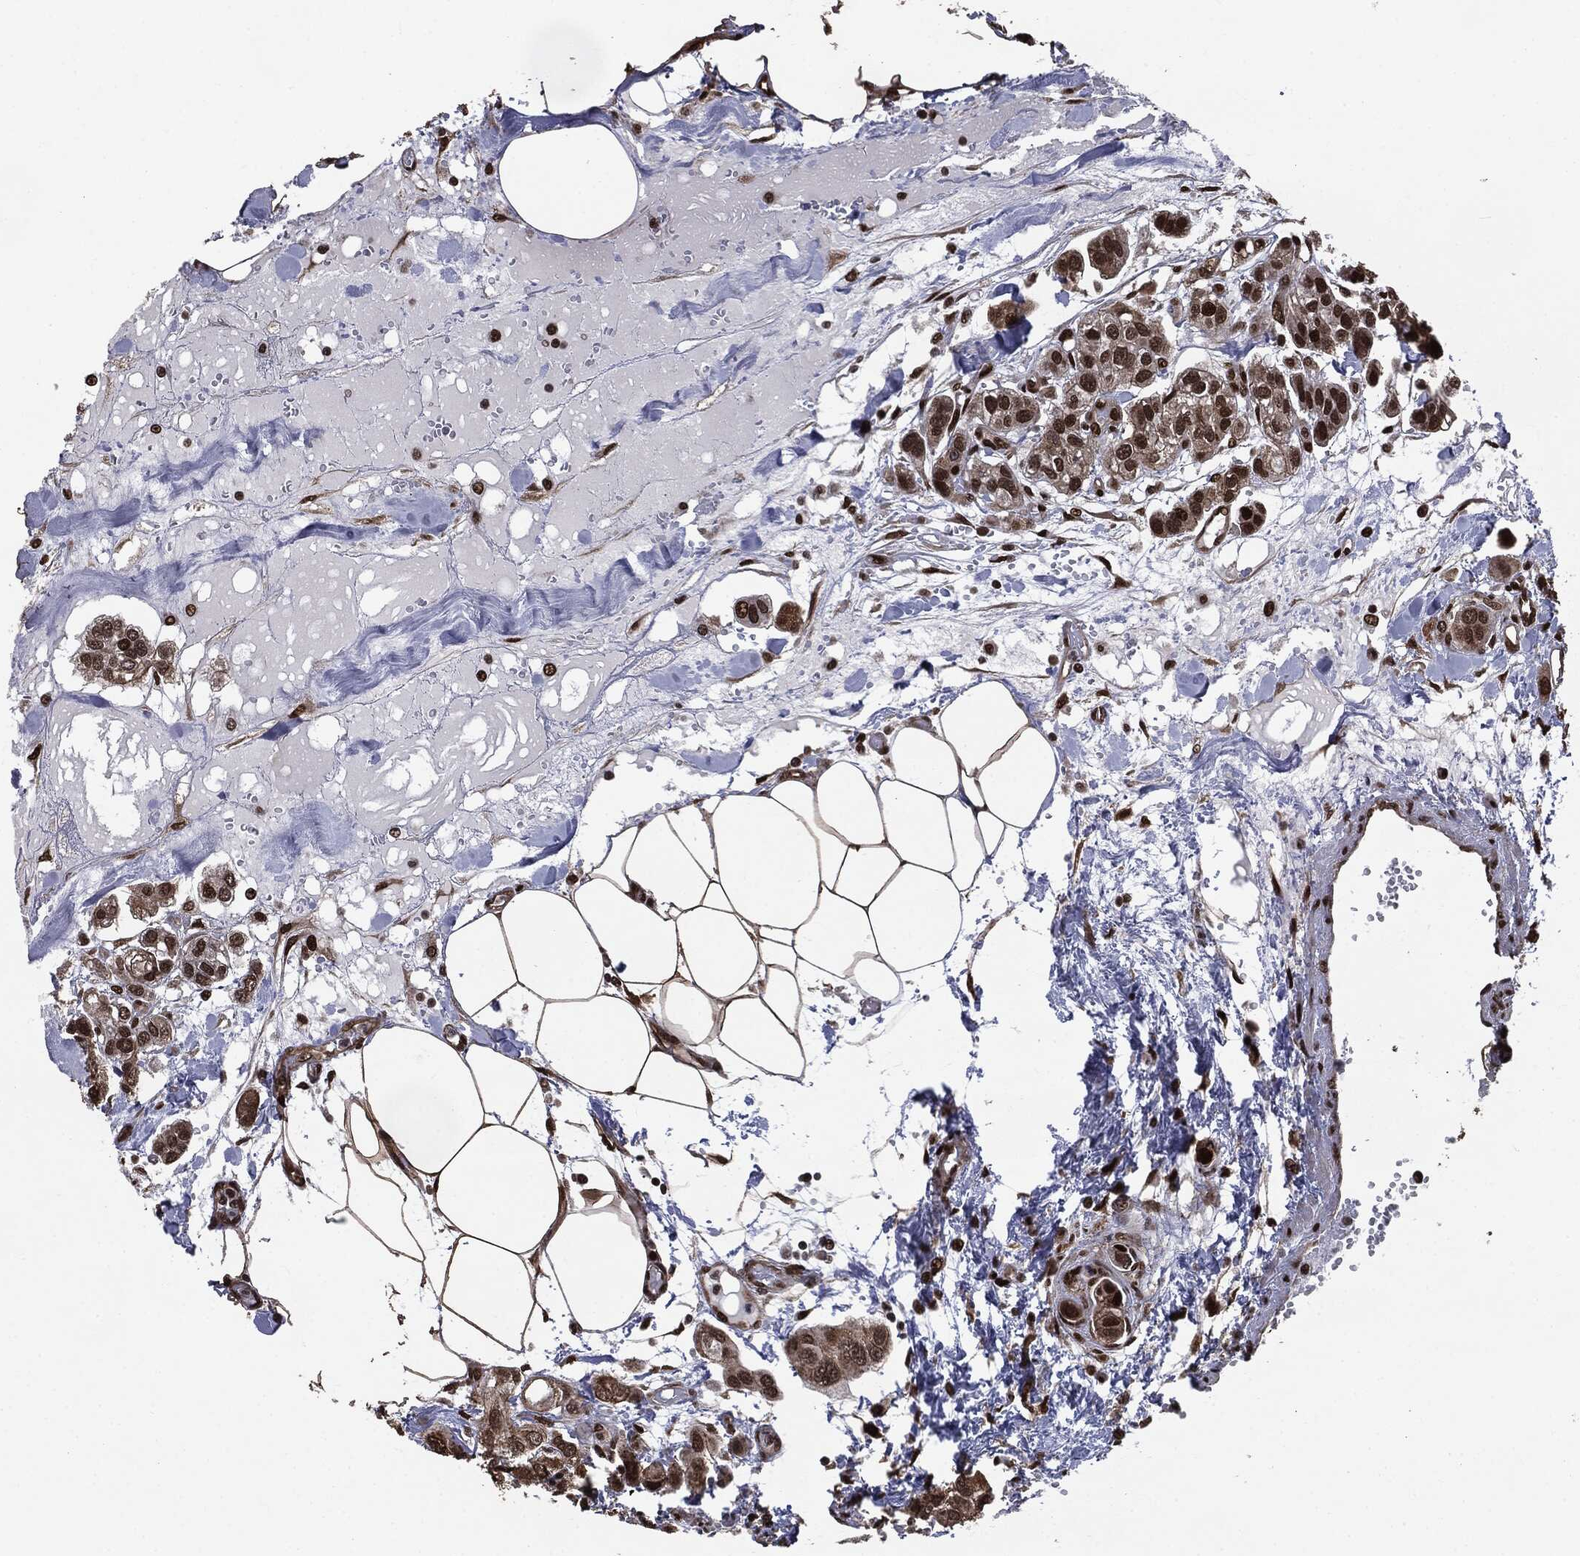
{"staining": {"intensity": "strong", "quantity": ">75%", "location": "nuclear"}, "tissue": "urothelial cancer", "cell_type": "Tumor cells", "image_type": "cancer", "snomed": [{"axis": "morphology", "description": "Urothelial carcinoma, High grade"}, {"axis": "topography", "description": "Urinary bladder"}], "caption": "High-grade urothelial carcinoma was stained to show a protein in brown. There is high levels of strong nuclear expression in approximately >75% of tumor cells. The protein is shown in brown color, while the nuclei are stained blue.", "gene": "DVL2", "patient": {"sex": "male", "age": 67}}